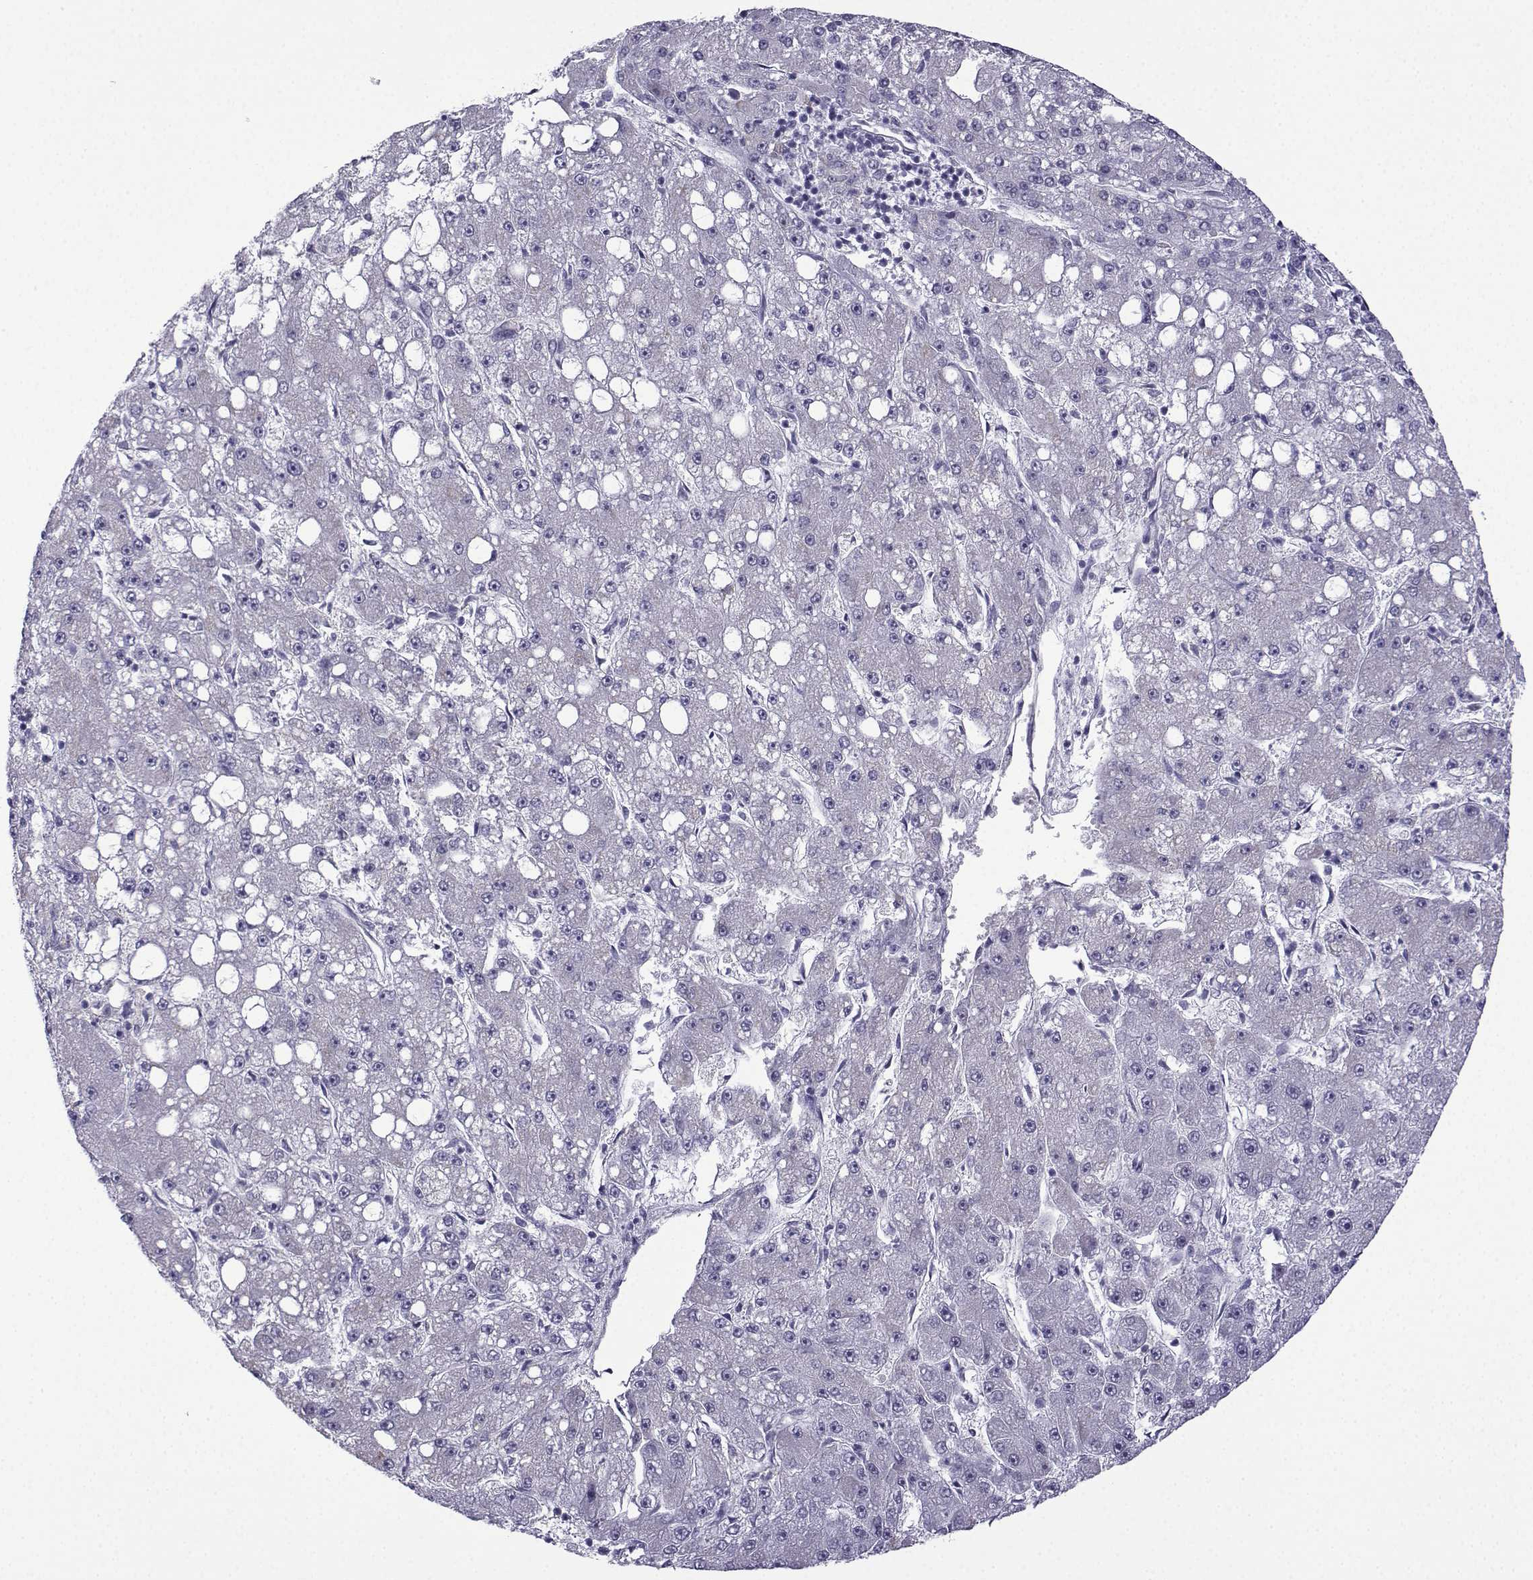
{"staining": {"intensity": "negative", "quantity": "none", "location": "none"}, "tissue": "liver cancer", "cell_type": "Tumor cells", "image_type": "cancer", "snomed": [{"axis": "morphology", "description": "Carcinoma, Hepatocellular, NOS"}, {"axis": "topography", "description": "Liver"}], "caption": "Image shows no protein staining in tumor cells of liver cancer (hepatocellular carcinoma) tissue. Brightfield microscopy of immunohistochemistry stained with DAB (brown) and hematoxylin (blue), captured at high magnification.", "gene": "MRGBP", "patient": {"sex": "male", "age": 67}}